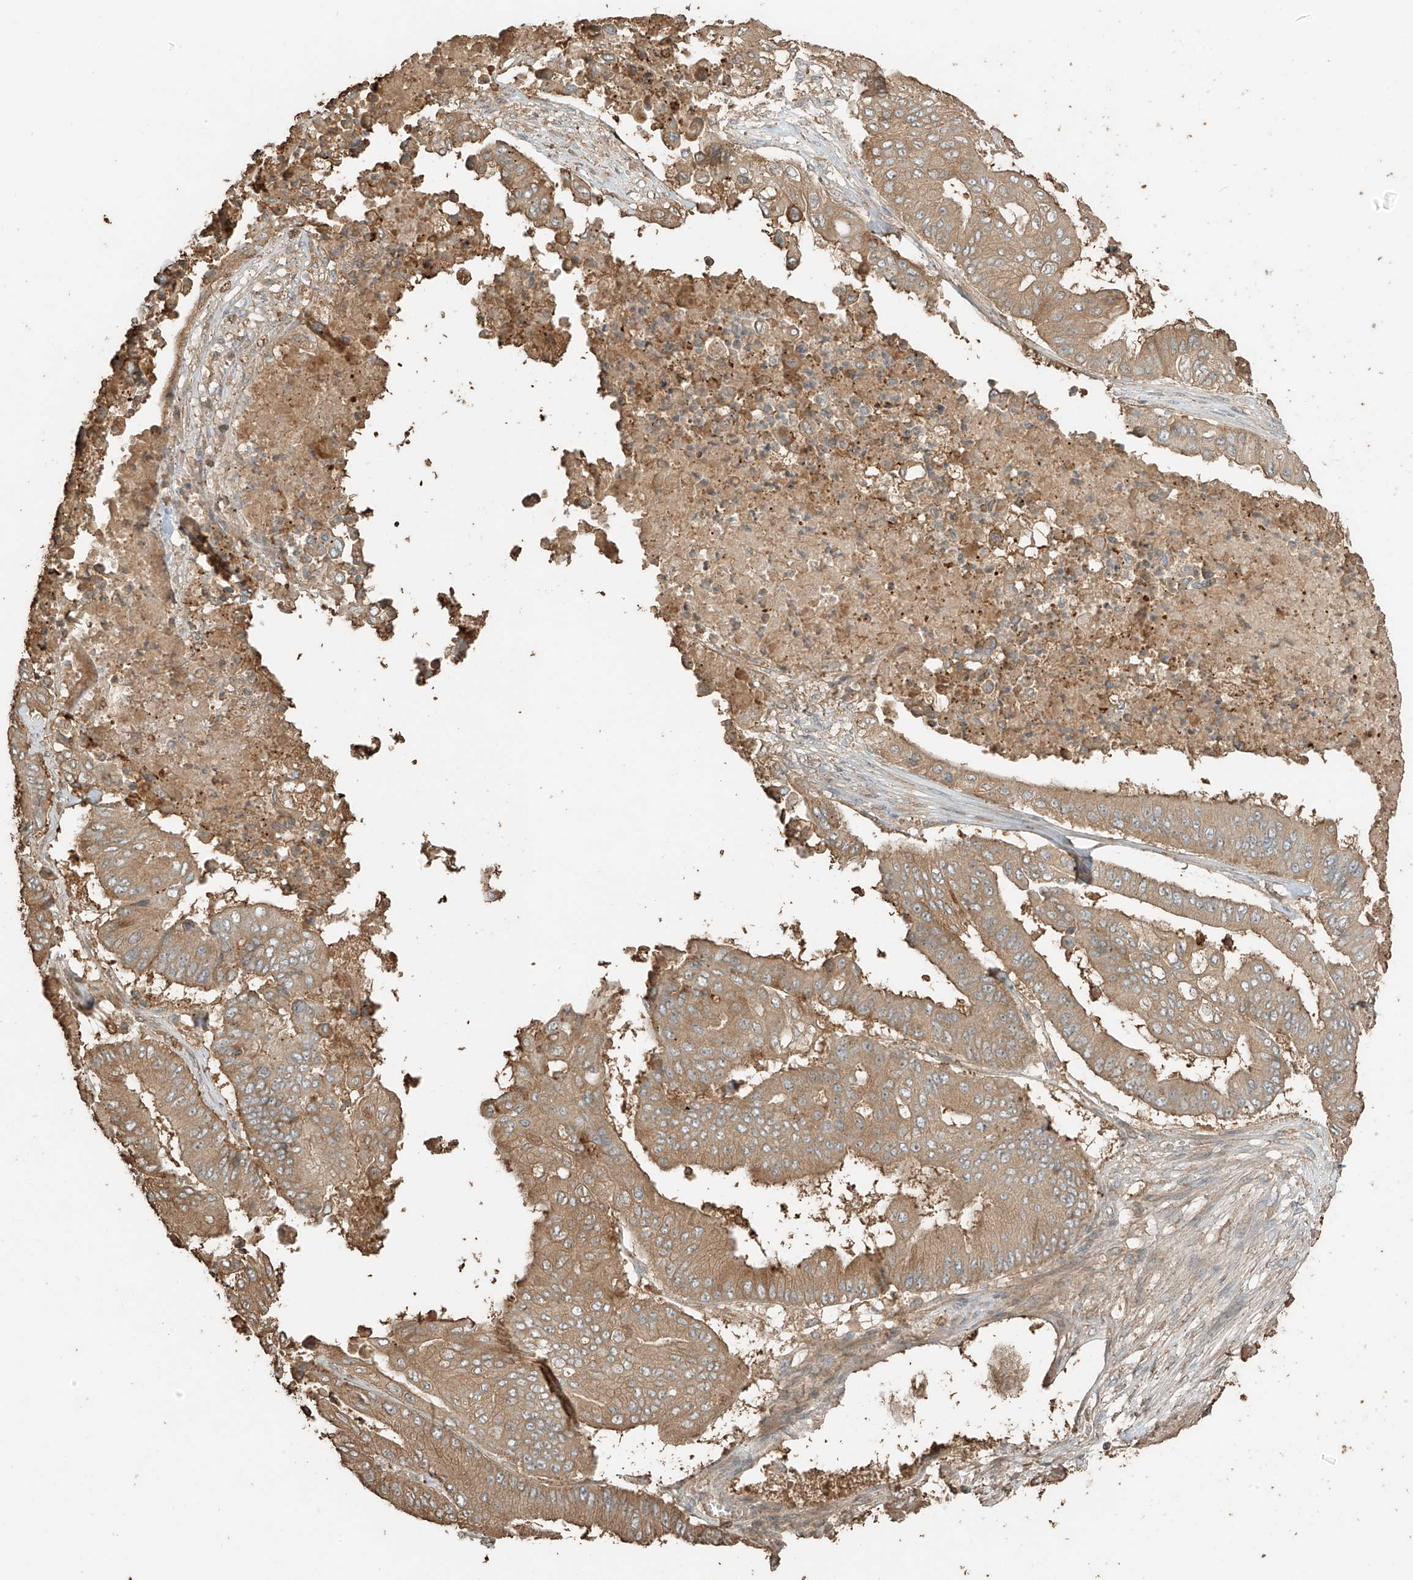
{"staining": {"intensity": "moderate", "quantity": ">75%", "location": "cytoplasmic/membranous"}, "tissue": "pancreatic cancer", "cell_type": "Tumor cells", "image_type": "cancer", "snomed": [{"axis": "morphology", "description": "Adenocarcinoma, NOS"}, {"axis": "topography", "description": "Pancreas"}], "caption": "Immunohistochemical staining of human pancreatic cancer (adenocarcinoma) shows medium levels of moderate cytoplasmic/membranous protein positivity in about >75% of tumor cells.", "gene": "RFTN2", "patient": {"sex": "female", "age": 77}}